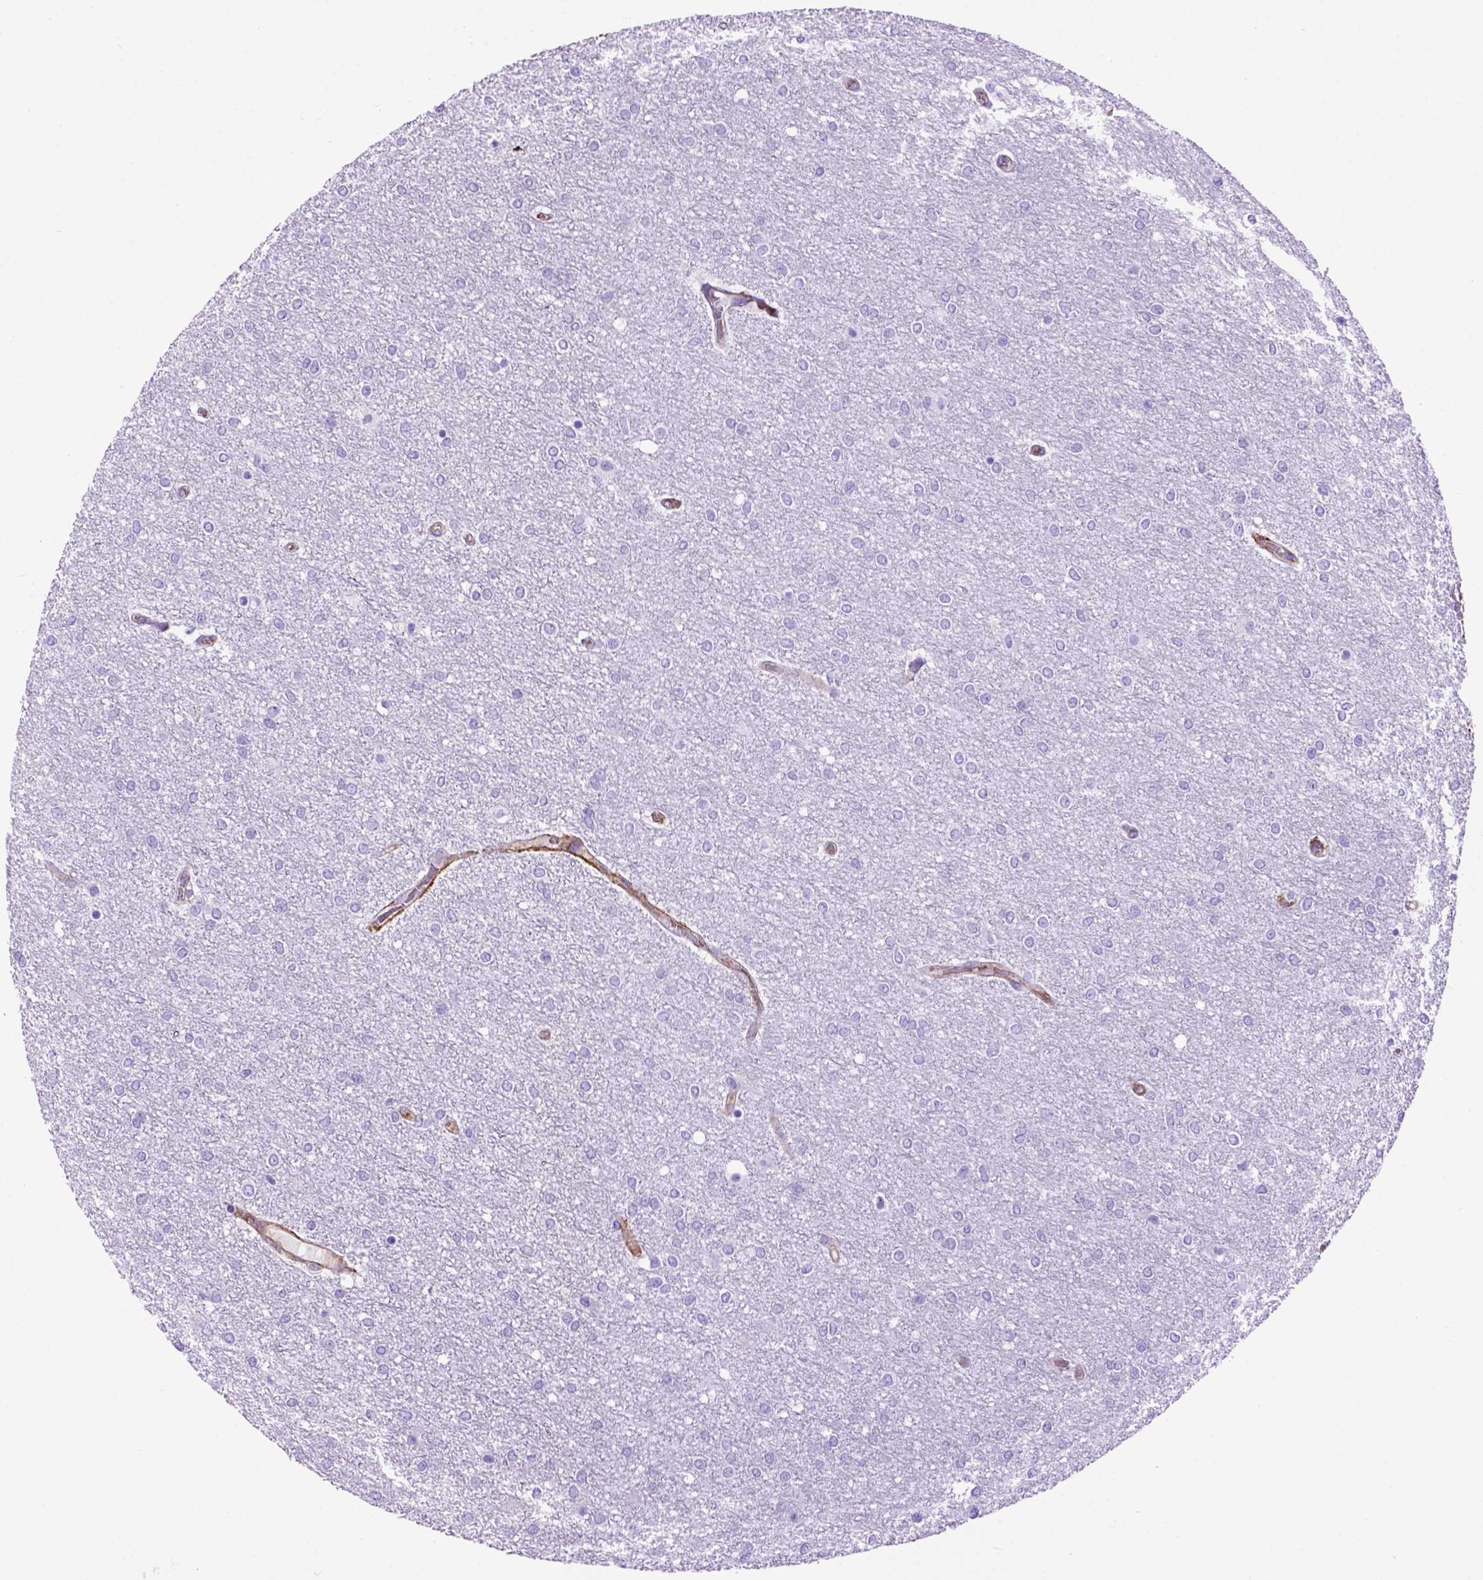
{"staining": {"intensity": "negative", "quantity": "none", "location": "none"}, "tissue": "glioma", "cell_type": "Tumor cells", "image_type": "cancer", "snomed": [{"axis": "morphology", "description": "Glioma, malignant, High grade"}, {"axis": "topography", "description": "Brain"}], "caption": "The immunohistochemistry (IHC) photomicrograph has no significant staining in tumor cells of malignant glioma (high-grade) tissue.", "gene": "ENG", "patient": {"sex": "female", "age": 61}}